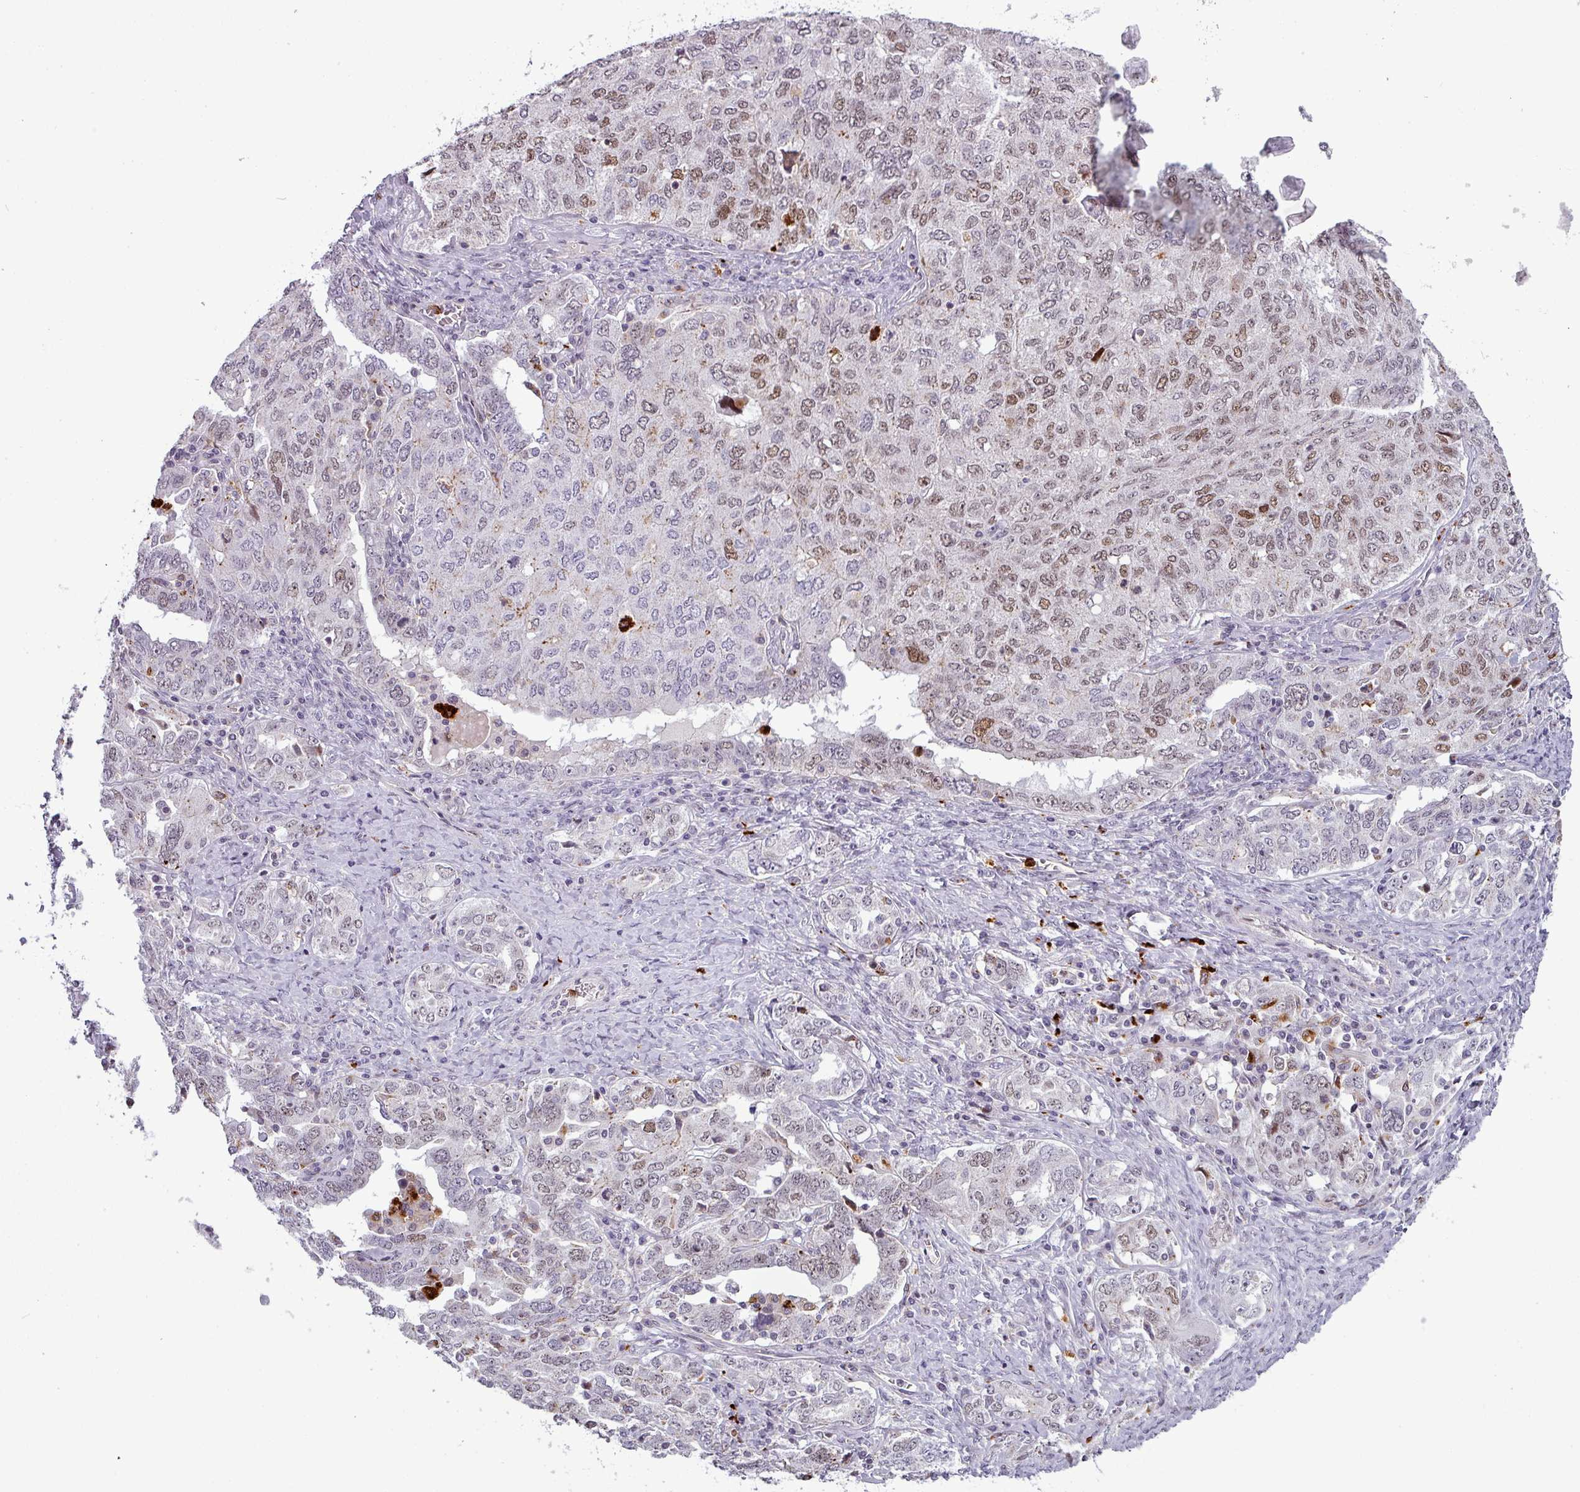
{"staining": {"intensity": "moderate", "quantity": "<25%", "location": "nuclear"}, "tissue": "ovarian cancer", "cell_type": "Tumor cells", "image_type": "cancer", "snomed": [{"axis": "morphology", "description": "Carcinoma, endometroid"}, {"axis": "topography", "description": "Ovary"}], "caption": "IHC staining of ovarian cancer, which reveals low levels of moderate nuclear expression in about <25% of tumor cells indicating moderate nuclear protein staining. The staining was performed using DAB (brown) for protein detection and nuclei were counterstained in hematoxylin (blue).", "gene": "TMEFF1", "patient": {"sex": "female", "age": 62}}